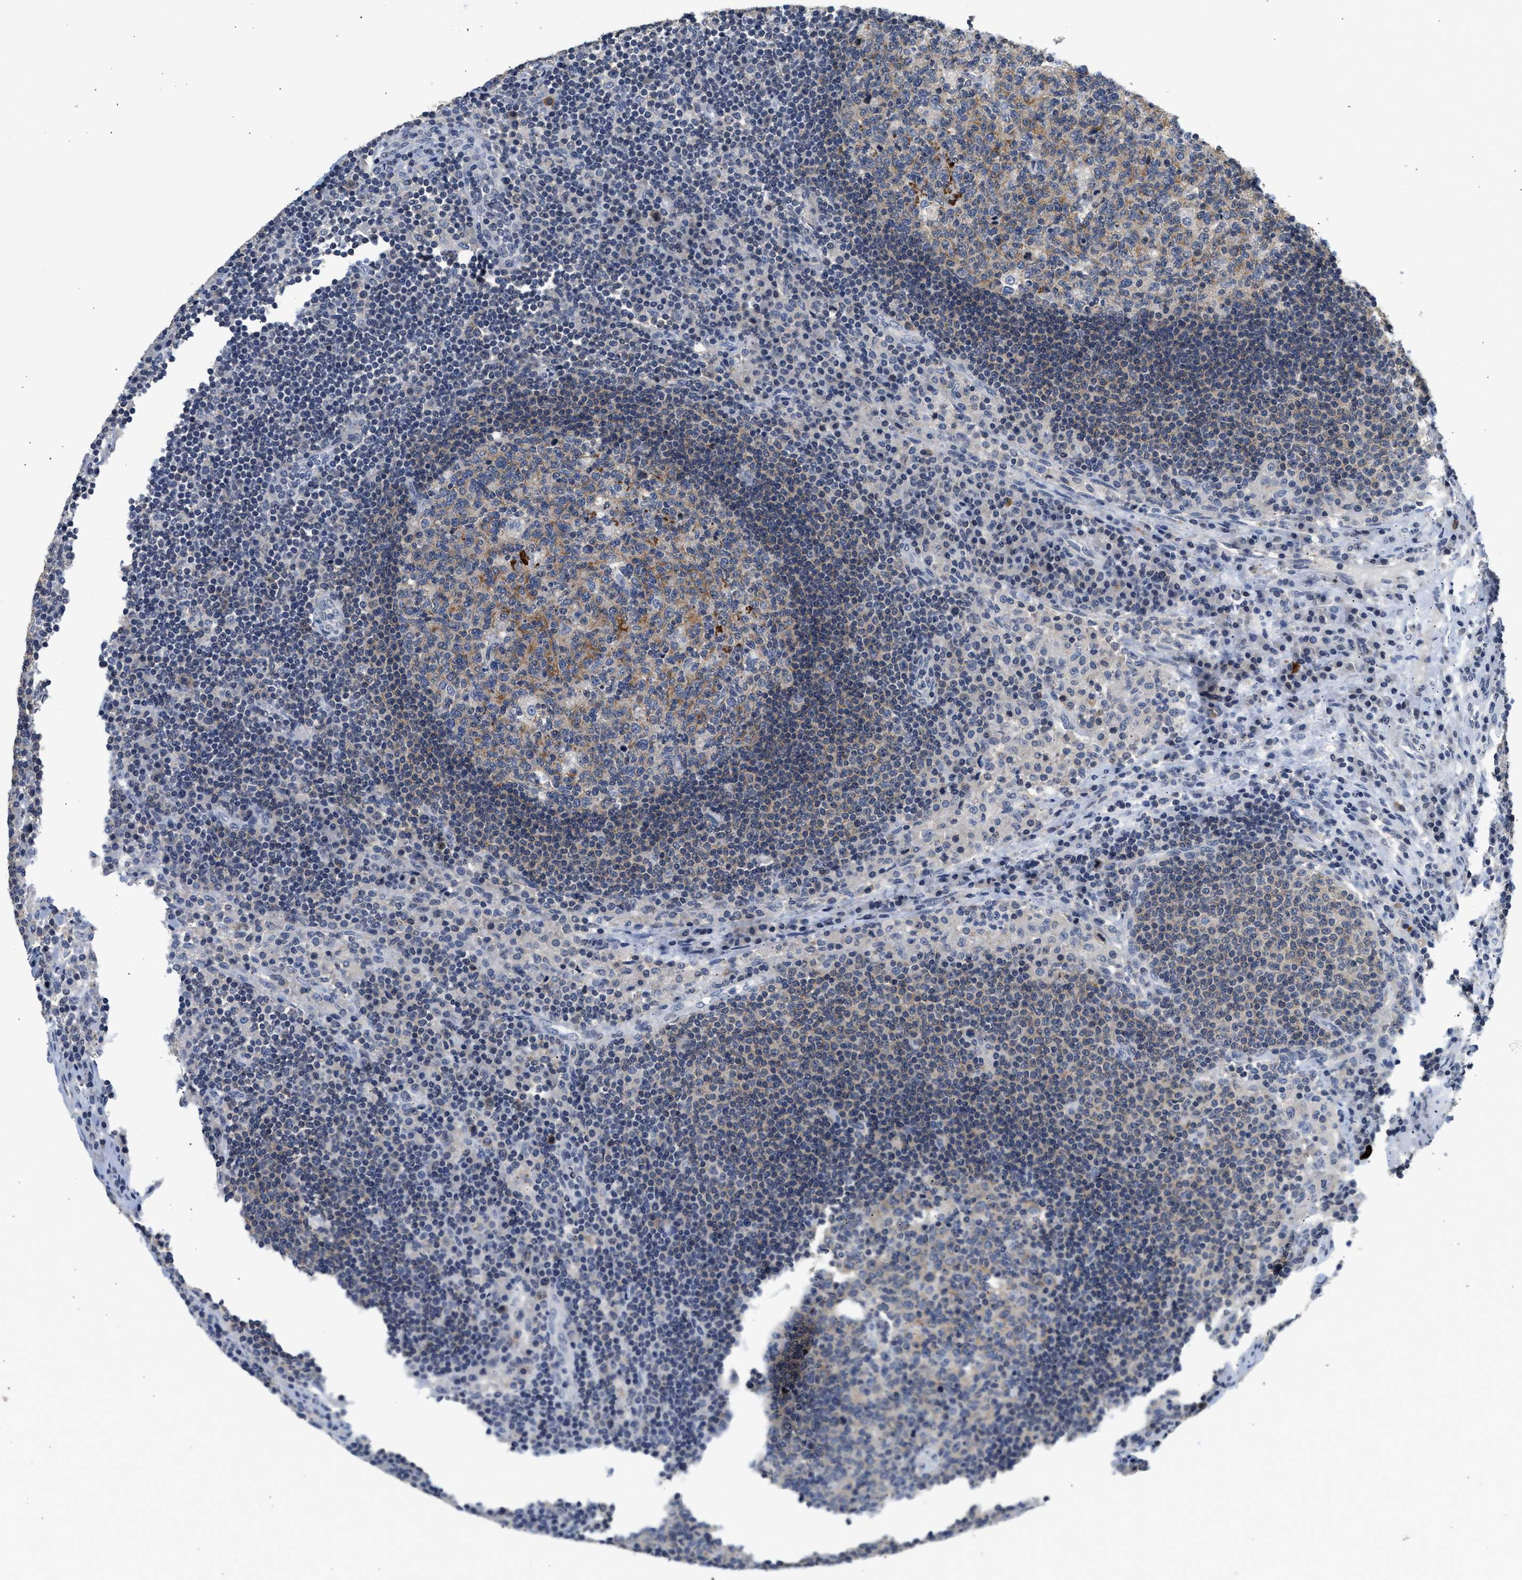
{"staining": {"intensity": "moderate", "quantity": "<25%", "location": "cytoplasmic/membranous"}, "tissue": "lymph node", "cell_type": "Germinal center cells", "image_type": "normal", "snomed": [{"axis": "morphology", "description": "Normal tissue, NOS"}, {"axis": "topography", "description": "Lymph node"}], "caption": "This micrograph displays IHC staining of normal lymph node, with low moderate cytoplasmic/membranous staining in about <25% of germinal center cells.", "gene": "PPM1L", "patient": {"sex": "female", "age": 53}}